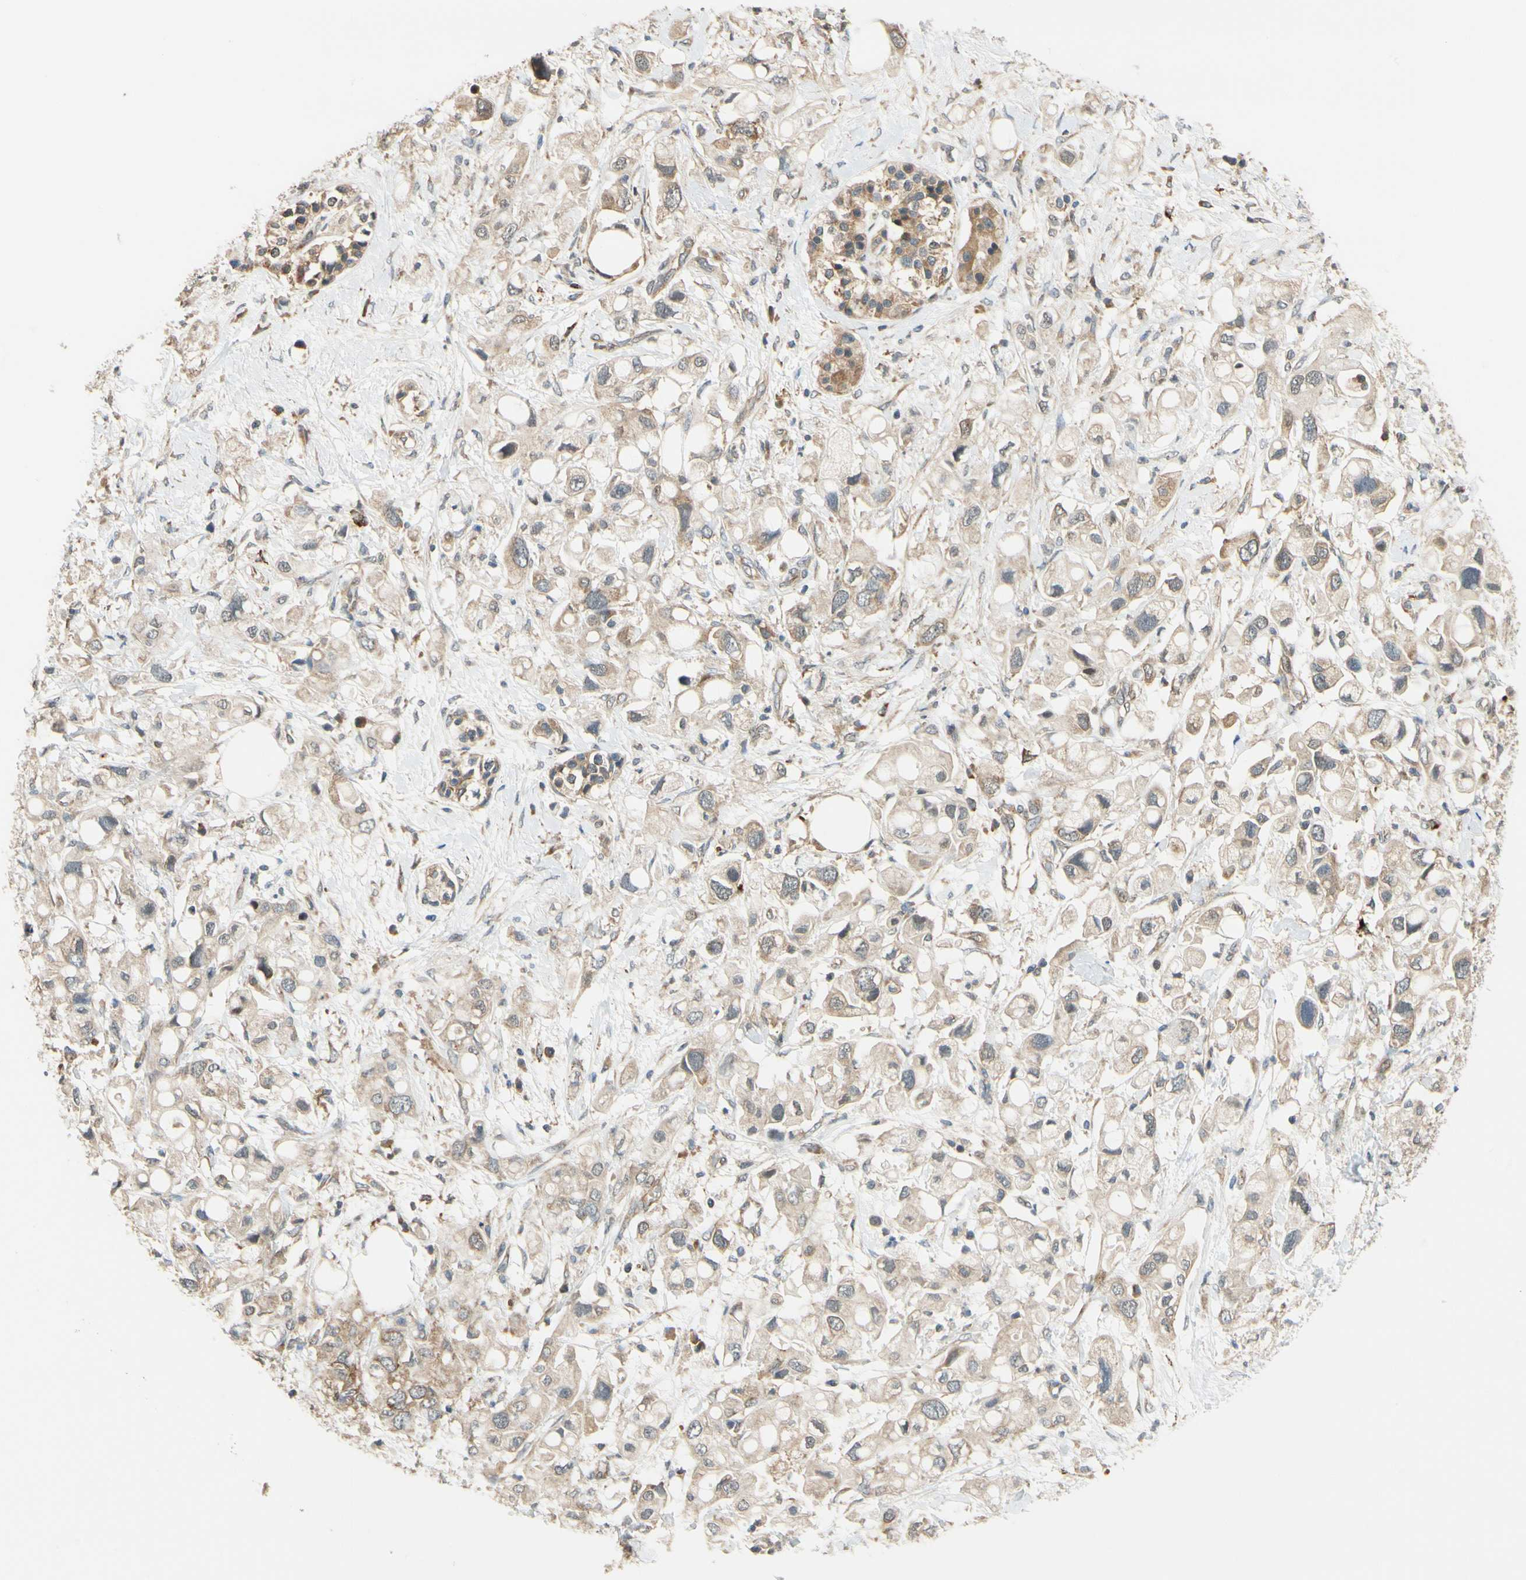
{"staining": {"intensity": "weak", "quantity": "25%-75%", "location": "cytoplasmic/membranous"}, "tissue": "pancreatic cancer", "cell_type": "Tumor cells", "image_type": "cancer", "snomed": [{"axis": "morphology", "description": "Adenocarcinoma, NOS"}, {"axis": "topography", "description": "Pancreas"}], "caption": "The immunohistochemical stain labels weak cytoplasmic/membranous positivity in tumor cells of pancreatic cancer tissue.", "gene": "ANKHD1", "patient": {"sex": "female", "age": 56}}